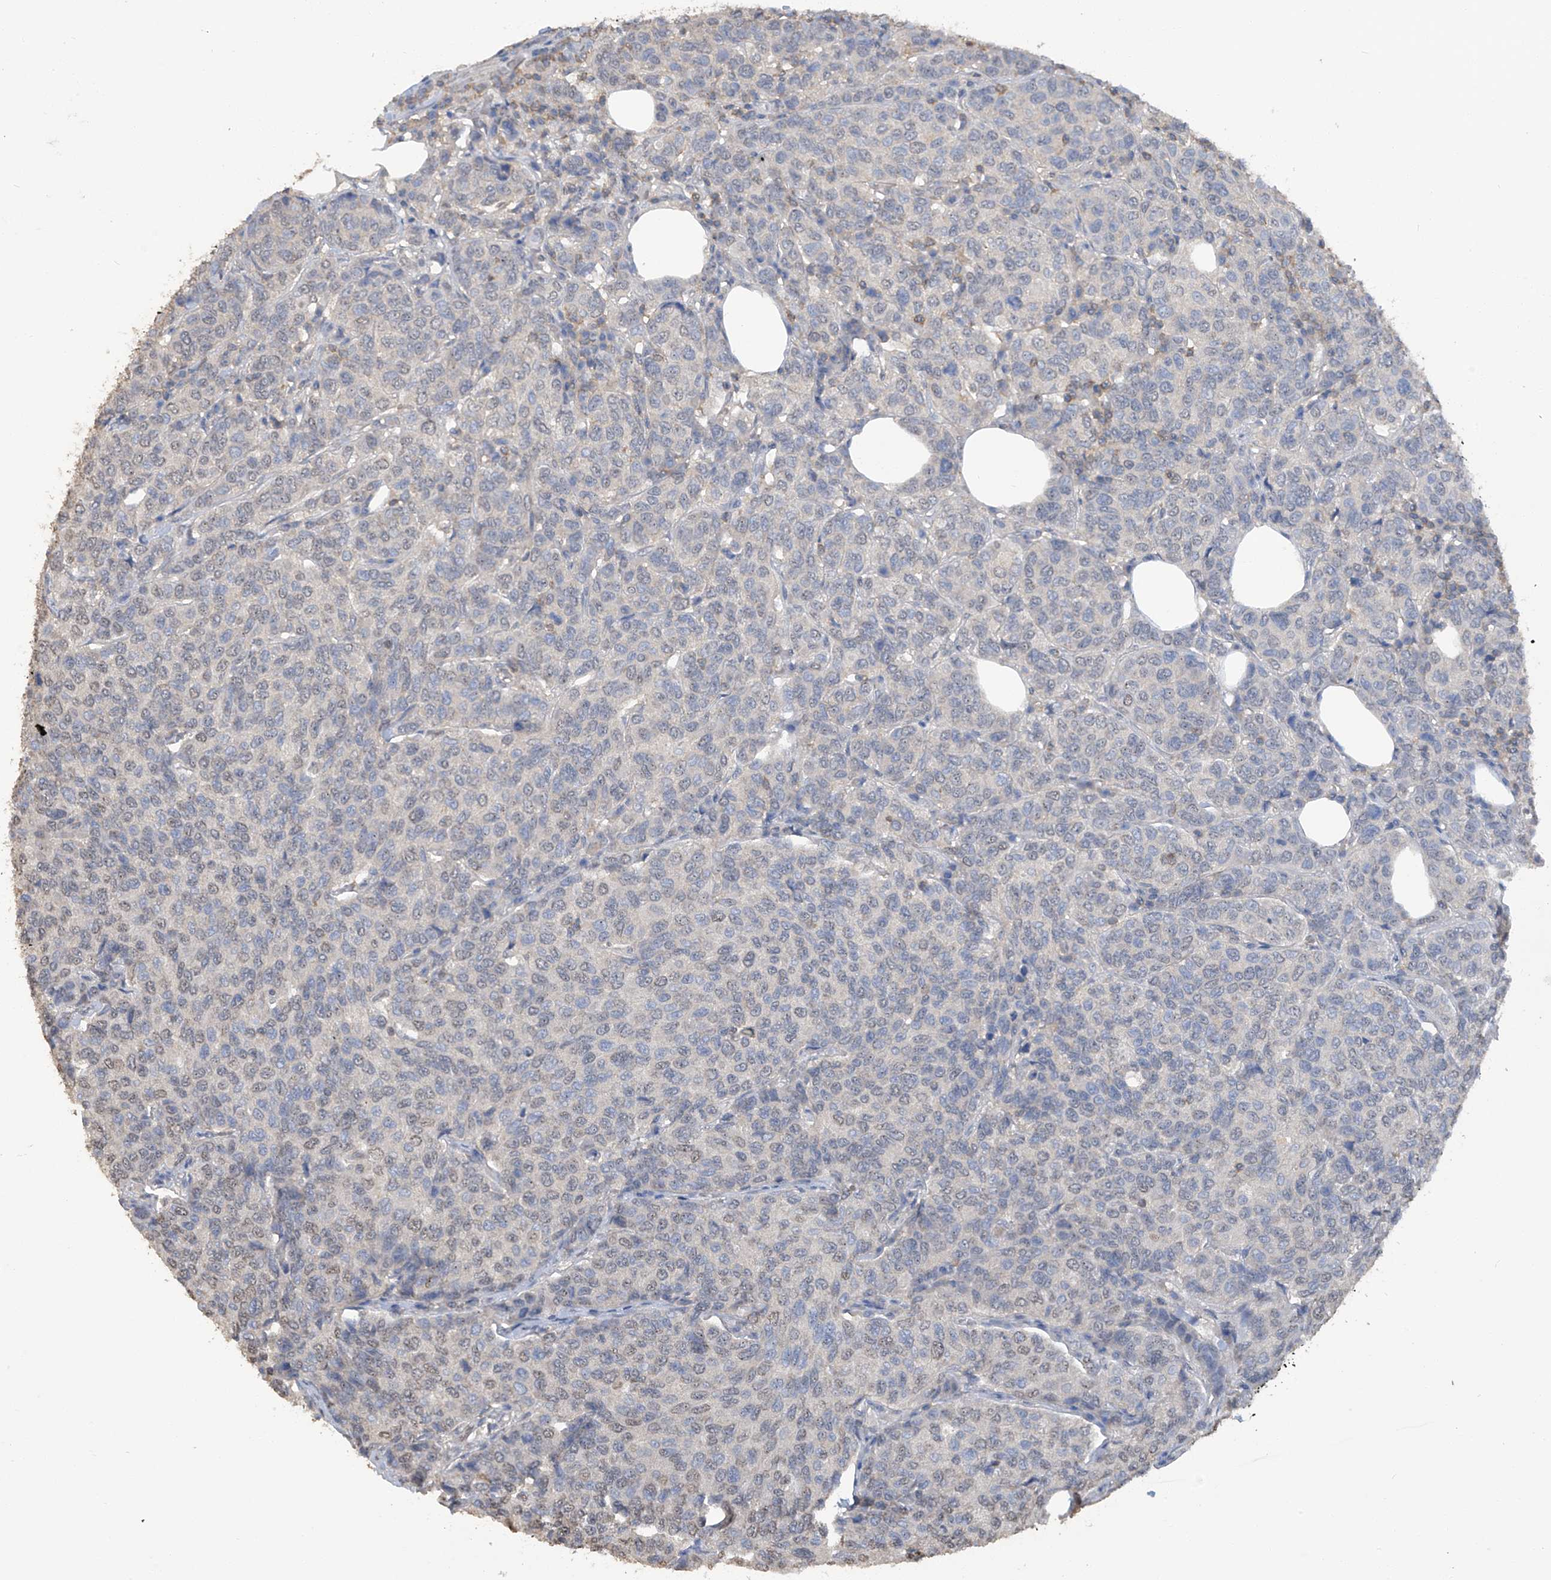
{"staining": {"intensity": "weak", "quantity": "25%-75%", "location": "nuclear"}, "tissue": "breast cancer", "cell_type": "Tumor cells", "image_type": "cancer", "snomed": [{"axis": "morphology", "description": "Duct carcinoma"}, {"axis": "topography", "description": "Breast"}], "caption": "Tumor cells display low levels of weak nuclear positivity in approximately 25%-75% of cells in breast cancer (infiltrating ductal carcinoma).", "gene": "HAS3", "patient": {"sex": "female", "age": 55}}